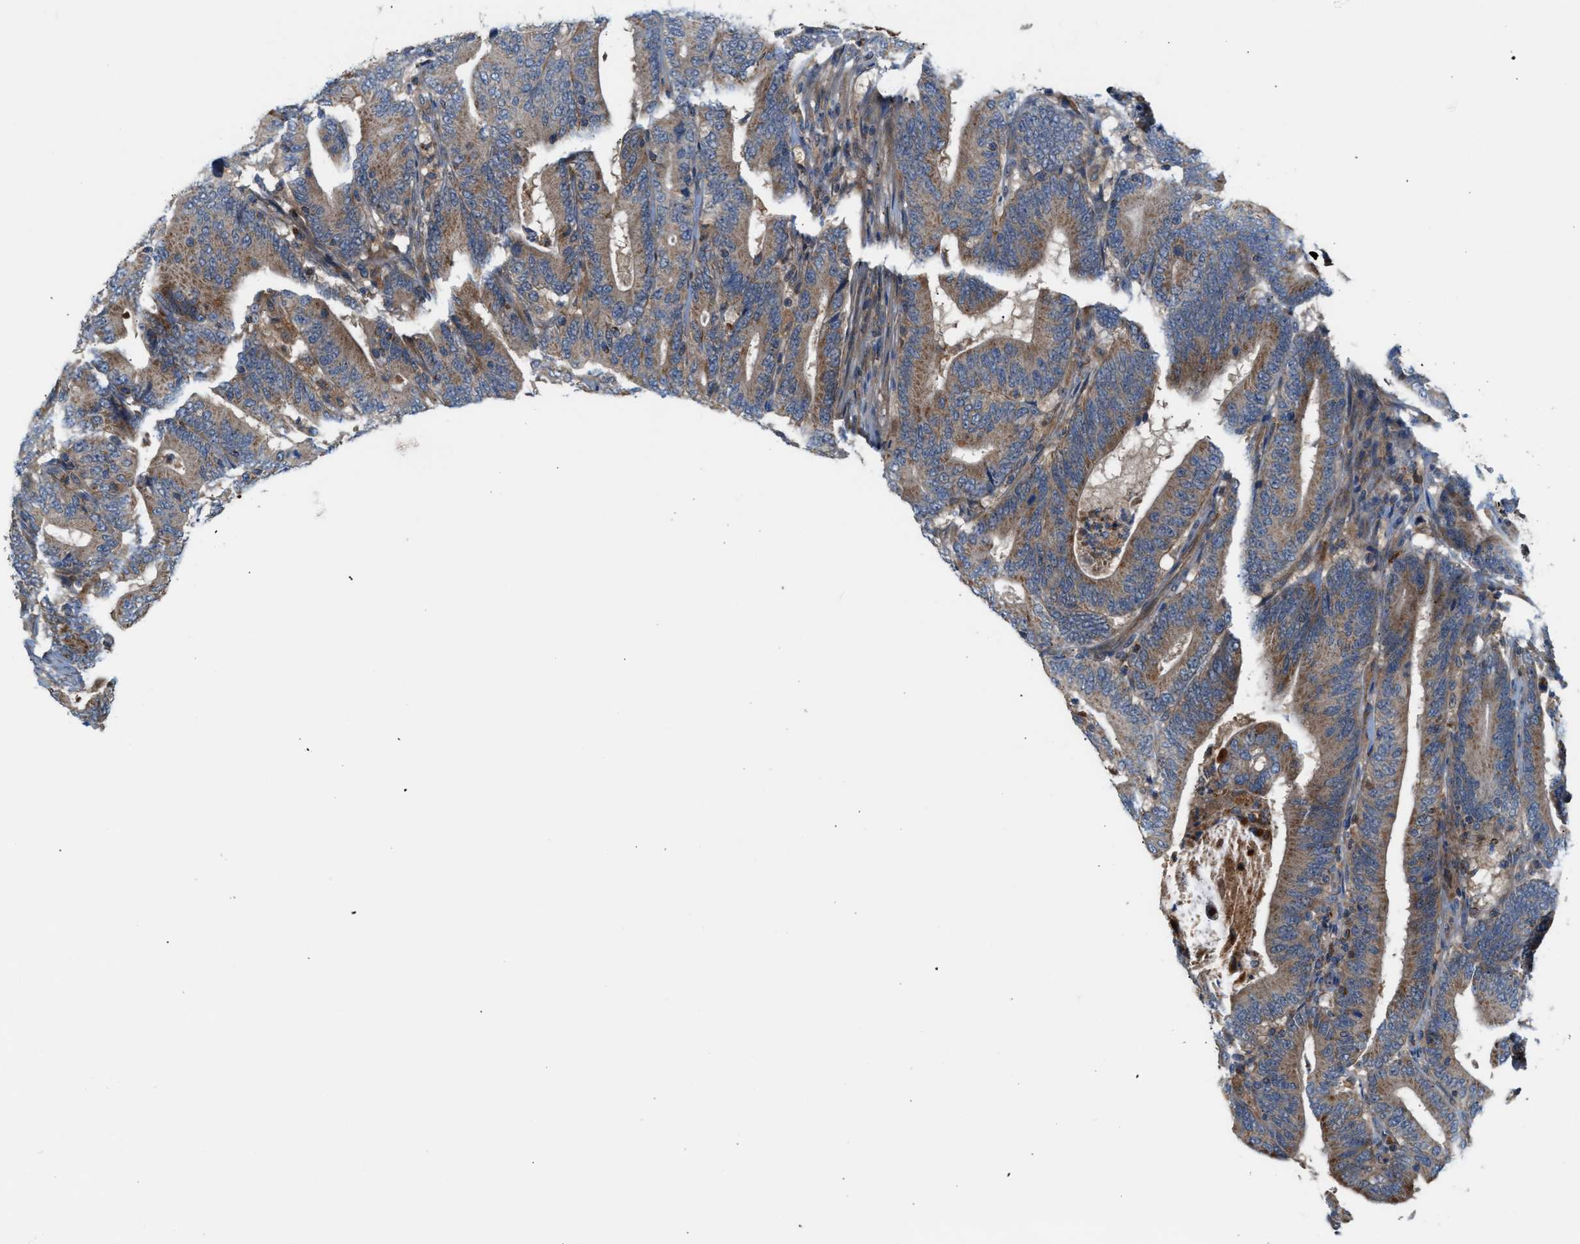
{"staining": {"intensity": "moderate", "quantity": ">75%", "location": "cytoplasmic/membranous"}, "tissue": "colorectal cancer", "cell_type": "Tumor cells", "image_type": "cancer", "snomed": [{"axis": "morphology", "description": "Adenocarcinoma, NOS"}, {"axis": "topography", "description": "Colon"}], "caption": "Immunohistochemical staining of adenocarcinoma (colorectal) demonstrates medium levels of moderate cytoplasmic/membranous protein expression in approximately >75% of tumor cells. The staining was performed using DAB, with brown indicating positive protein expression. Nuclei are stained blue with hematoxylin.", "gene": "PDCL", "patient": {"sex": "female", "age": 66}}